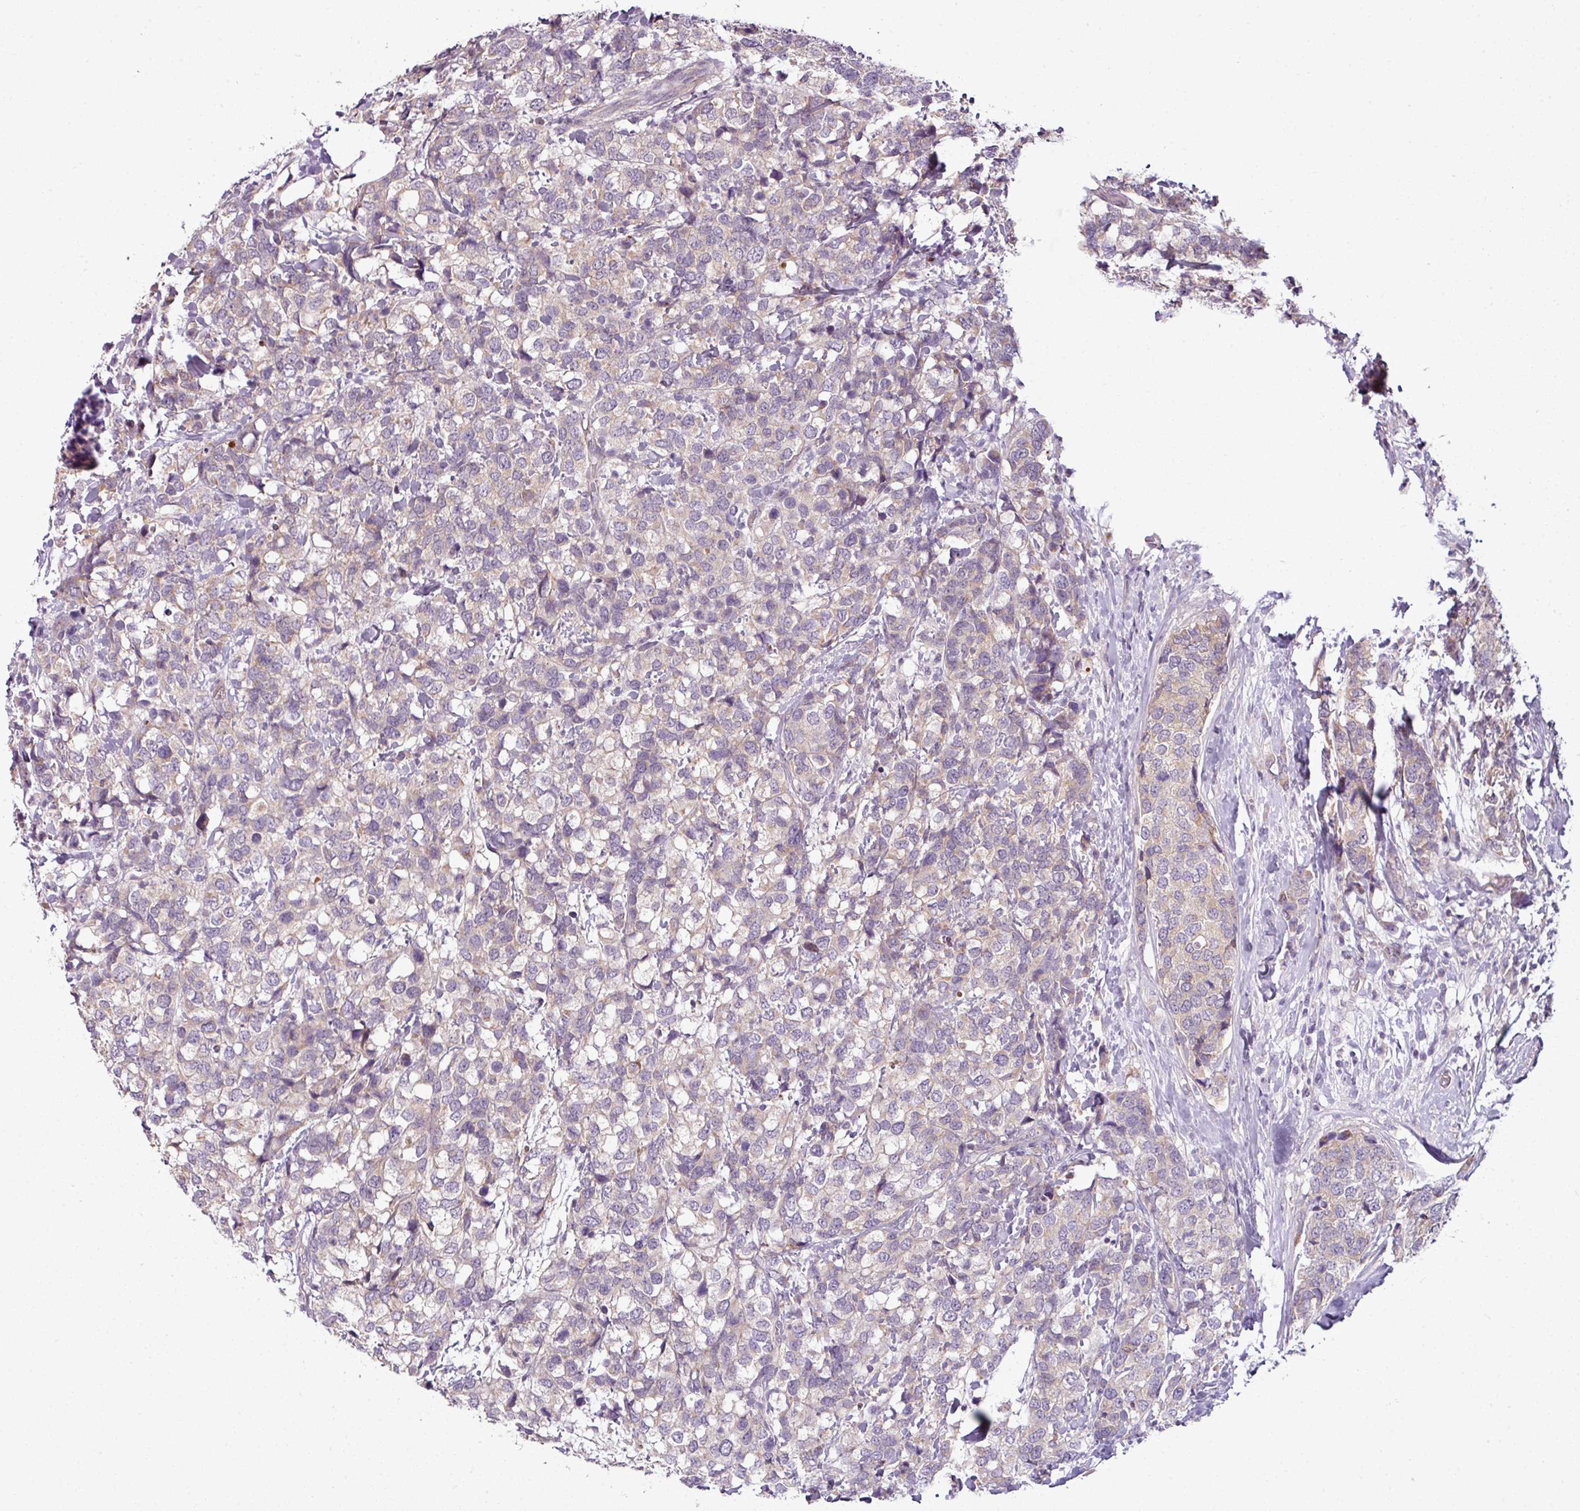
{"staining": {"intensity": "weak", "quantity": "25%-75%", "location": "cytoplasmic/membranous"}, "tissue": "breast cancer", "cell_type": "Tumor cells", "image_type": "cancer", "snomed": [{"axis": "morphology", "description": "Lobular carcinoma"}, {"axis": "topography", "description": "Breast"}], "caption": "Breast cancer stained for a protein demonstrates weak cytoplasmic/membranous positivity in tumor cells.", "gene": "DERPC", "patient": {"sex": "female", "age": 59}}